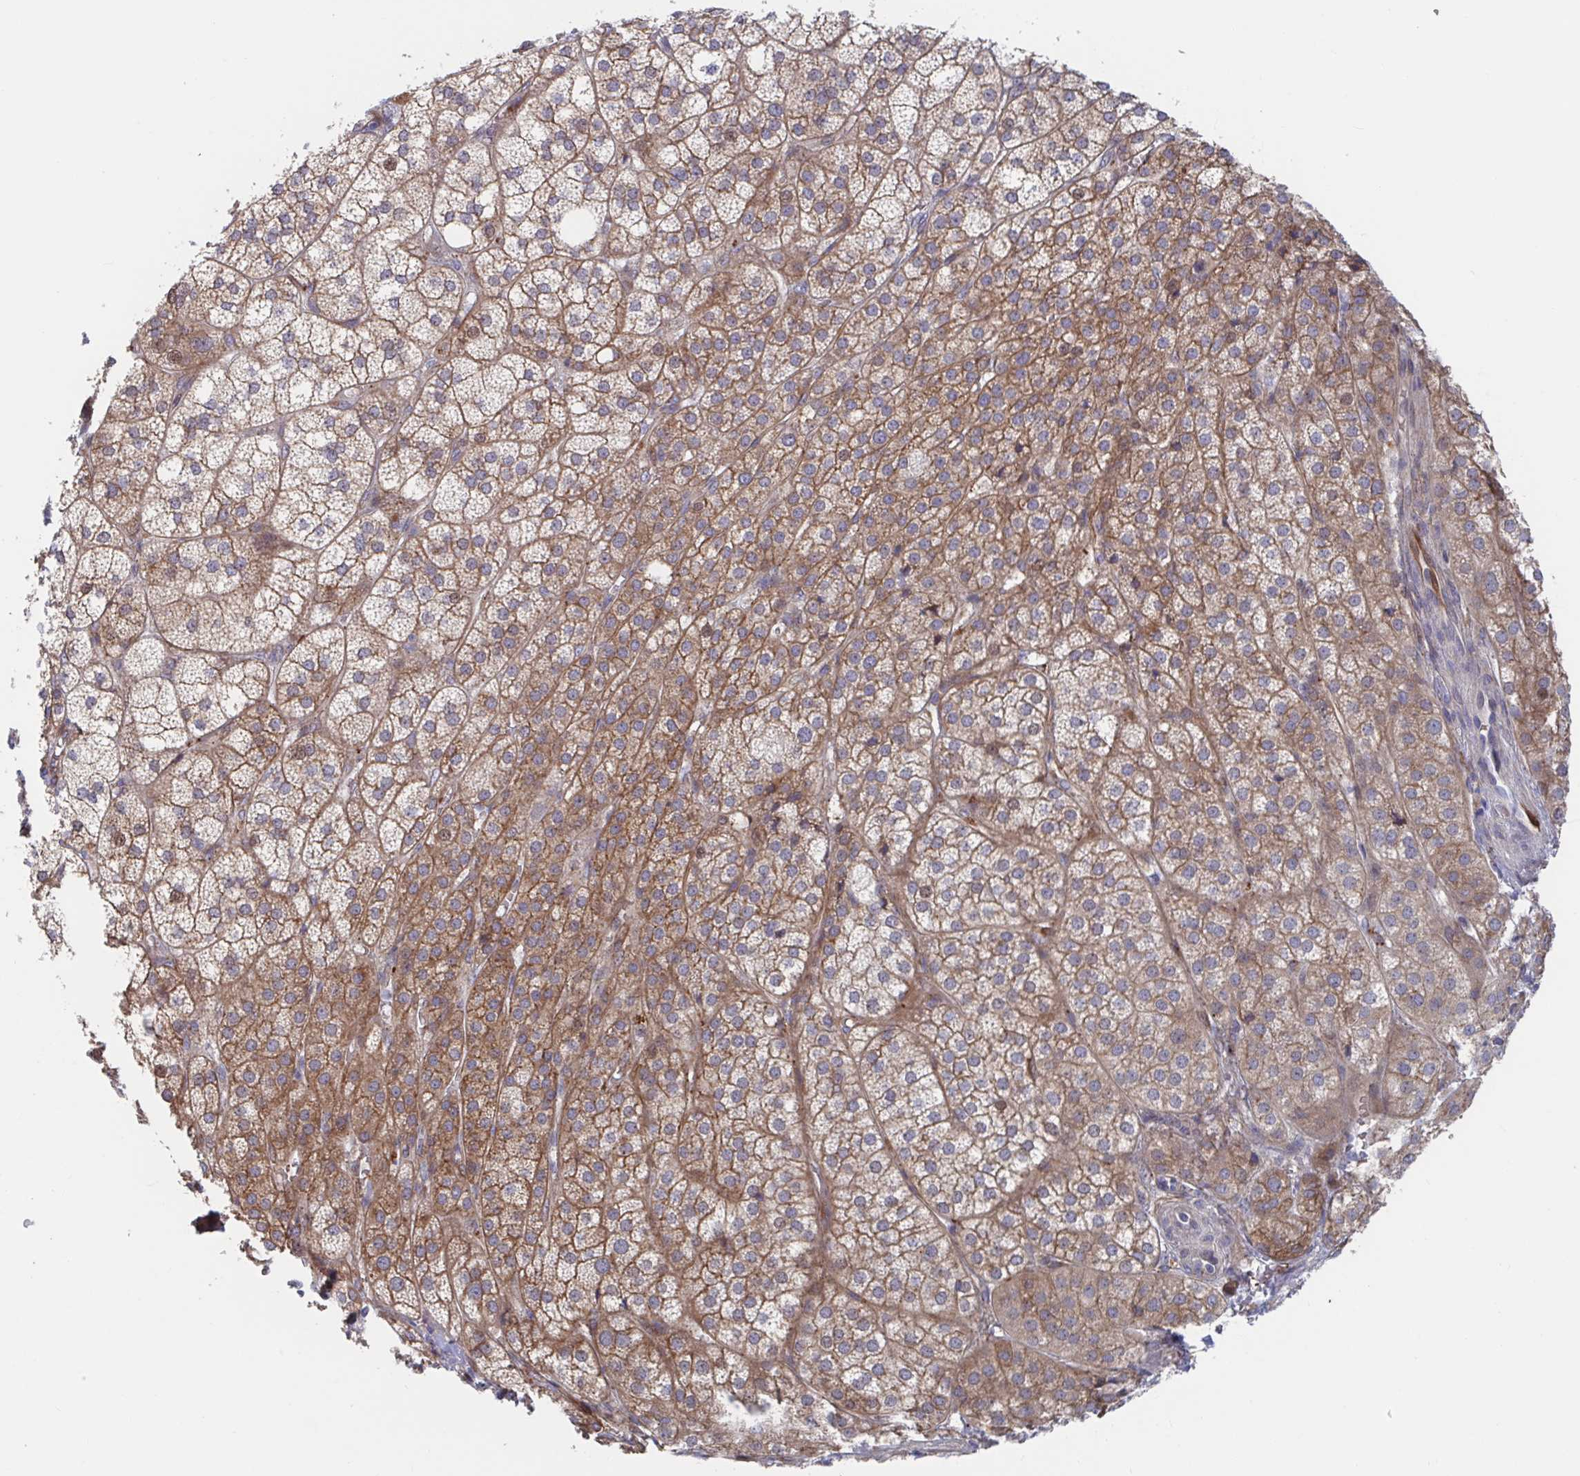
{"staining": {"intensity": "moderate", "quantity": ">75%", "location": "cytoplasmic/membranous"}, "tissue": "adrenal gland", "cell_type": "Glandular cells", "image_type": "normal", "snomed": [{"axis": "morphology", "description": "Normal tissue, NOS"}, {"axis": "topography", "description": "Adrenal gland"}], "caption": "Immunohistochemical staining of normal adrenal gland exhibits moderate cytoplasmic/membranous protein expression in about >75% of glandular cells.", "gene": "FJX1", "patient": {"sex": "female", "age": 60}}